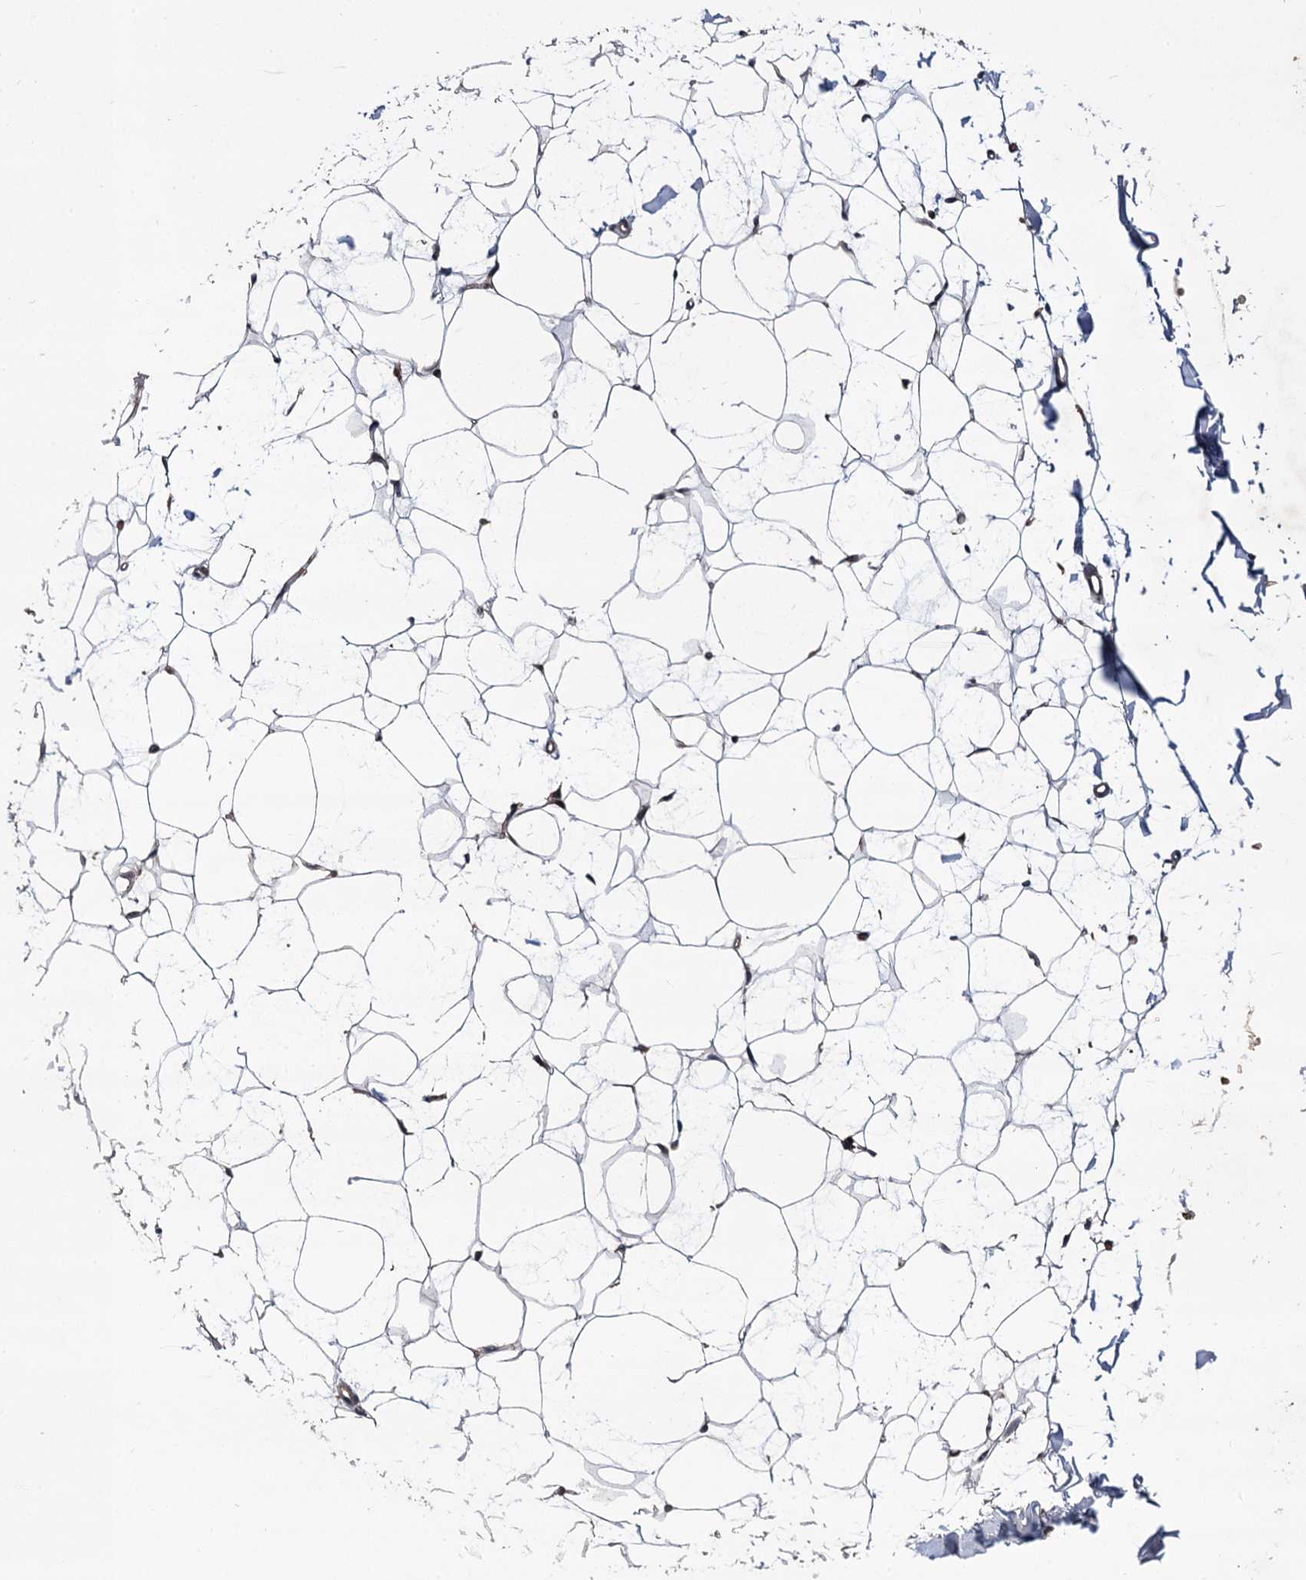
{"staining": {"intensity": "negative", "quantity": "none", "location": "none"}, "tissue": "adipose tissue", "cell_type": "Adipocytes", "image_type": "normal", "snomed": [{"axis": "morphology", "description": "Normal tissue, NOS"}, {"axis": "topography", "description": "Breast"}], "caption": "Immunohistochemical staining of normal adipose tissue displays no significant positivity in adipocytes. The staining was performed using DAB to visualize the protein expression in brown, while the nuclei were stained in blue with hematoxylin (Magnification: 20x).", "gene": "INPPL1", "patient": {"sex": "female", "age": 23}}